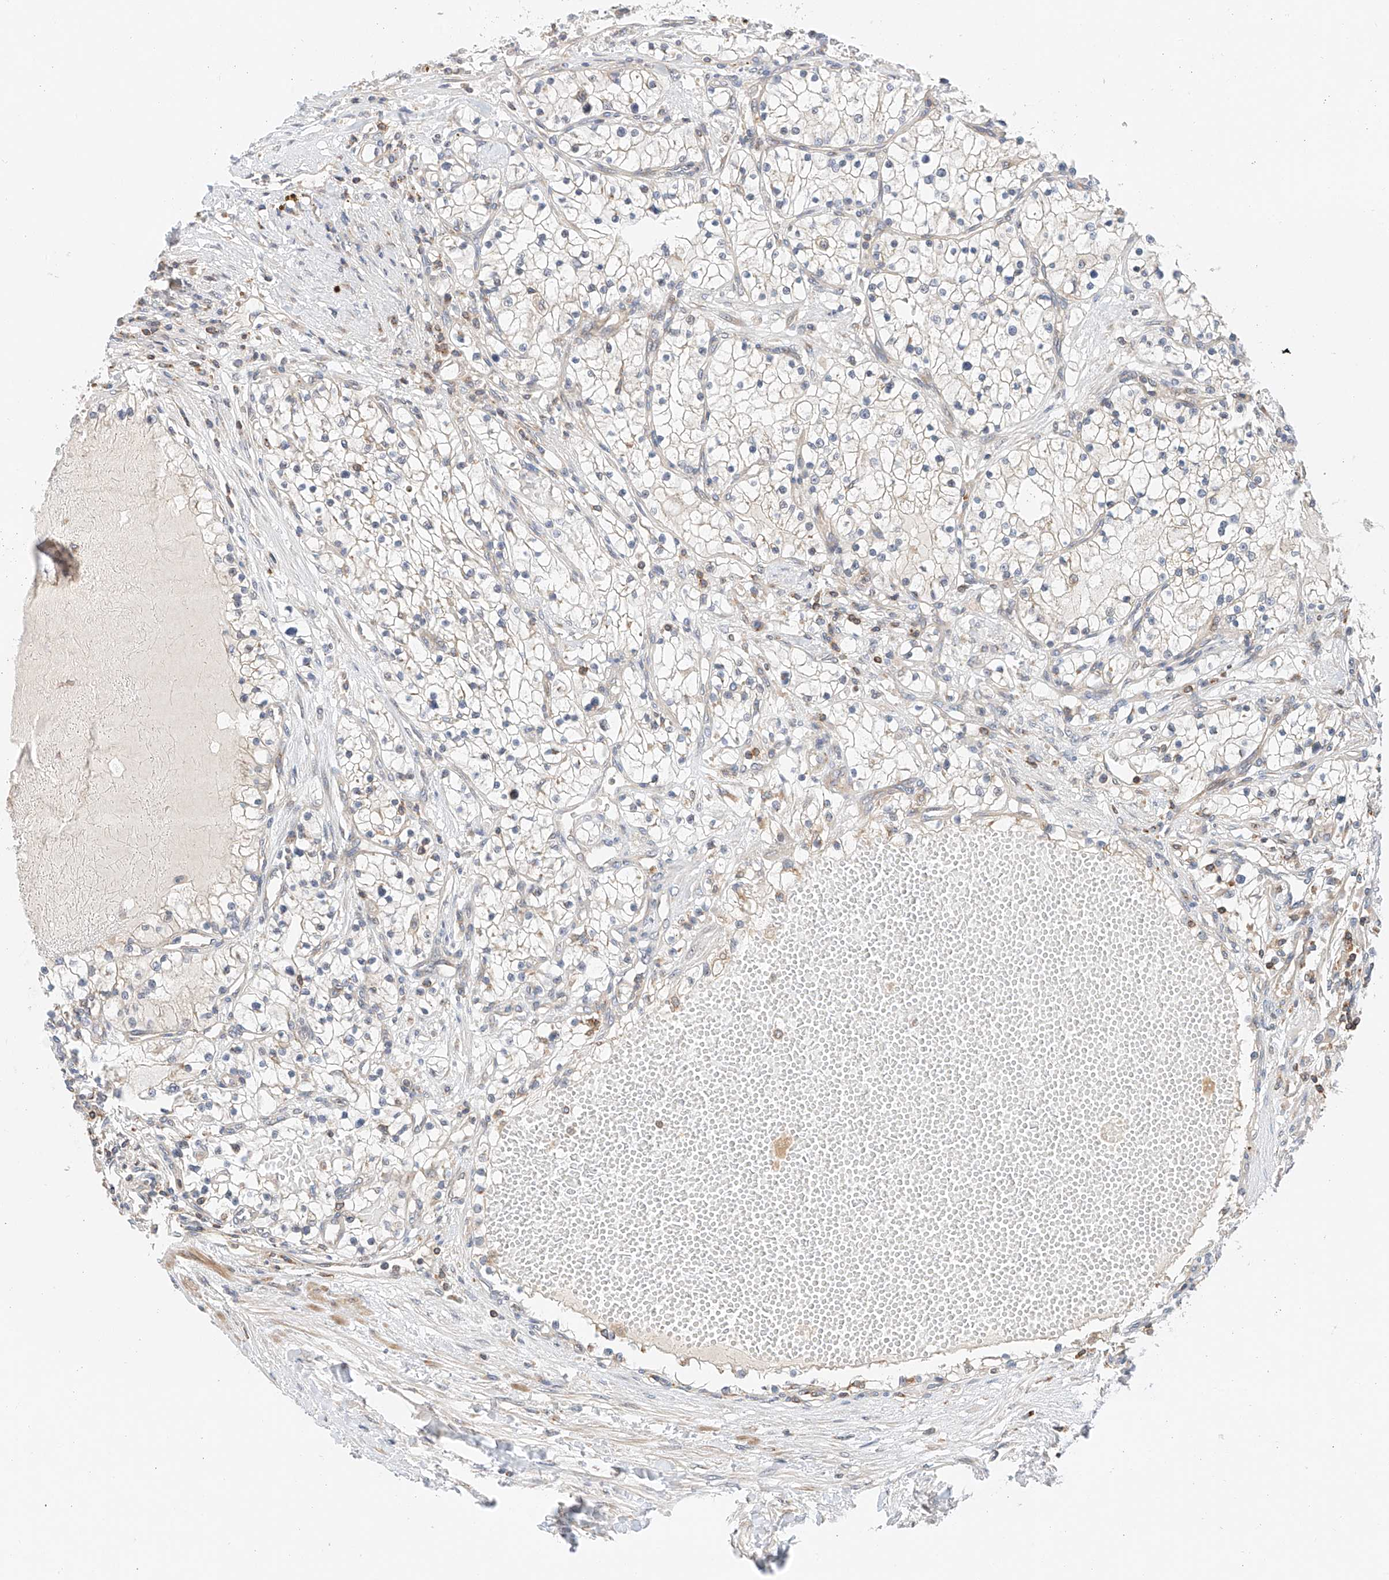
{"staining": {"intensity": "negative", "quantity": "none", "location": "none"}, "tissue": "renal cancer", "cell_type": "Tumor cells", "image_type": "cancer", "snomed": [{"axis": "morphology", "description": "Normal tissue, NOS"}, {"axis": "morphology", "description": "Adenocarcinoma, NOS"}, {"axis": "topography", "description": "Kidney"}], "caption": "Immunohistochemistry image of neoplastic tissue: renal cancer (adenocarcinoma) stained with DAB (3,3'-diaminobenzidine) displays no significant protein positivity in tumor cells. The staining is performed using DAB (3,3'-diaminobenzidine) brown chromogen with nuclei counter-stained in using hematoxylin.", "gene": "MFN2", "patient": {"sex": "male", "age": 68}}